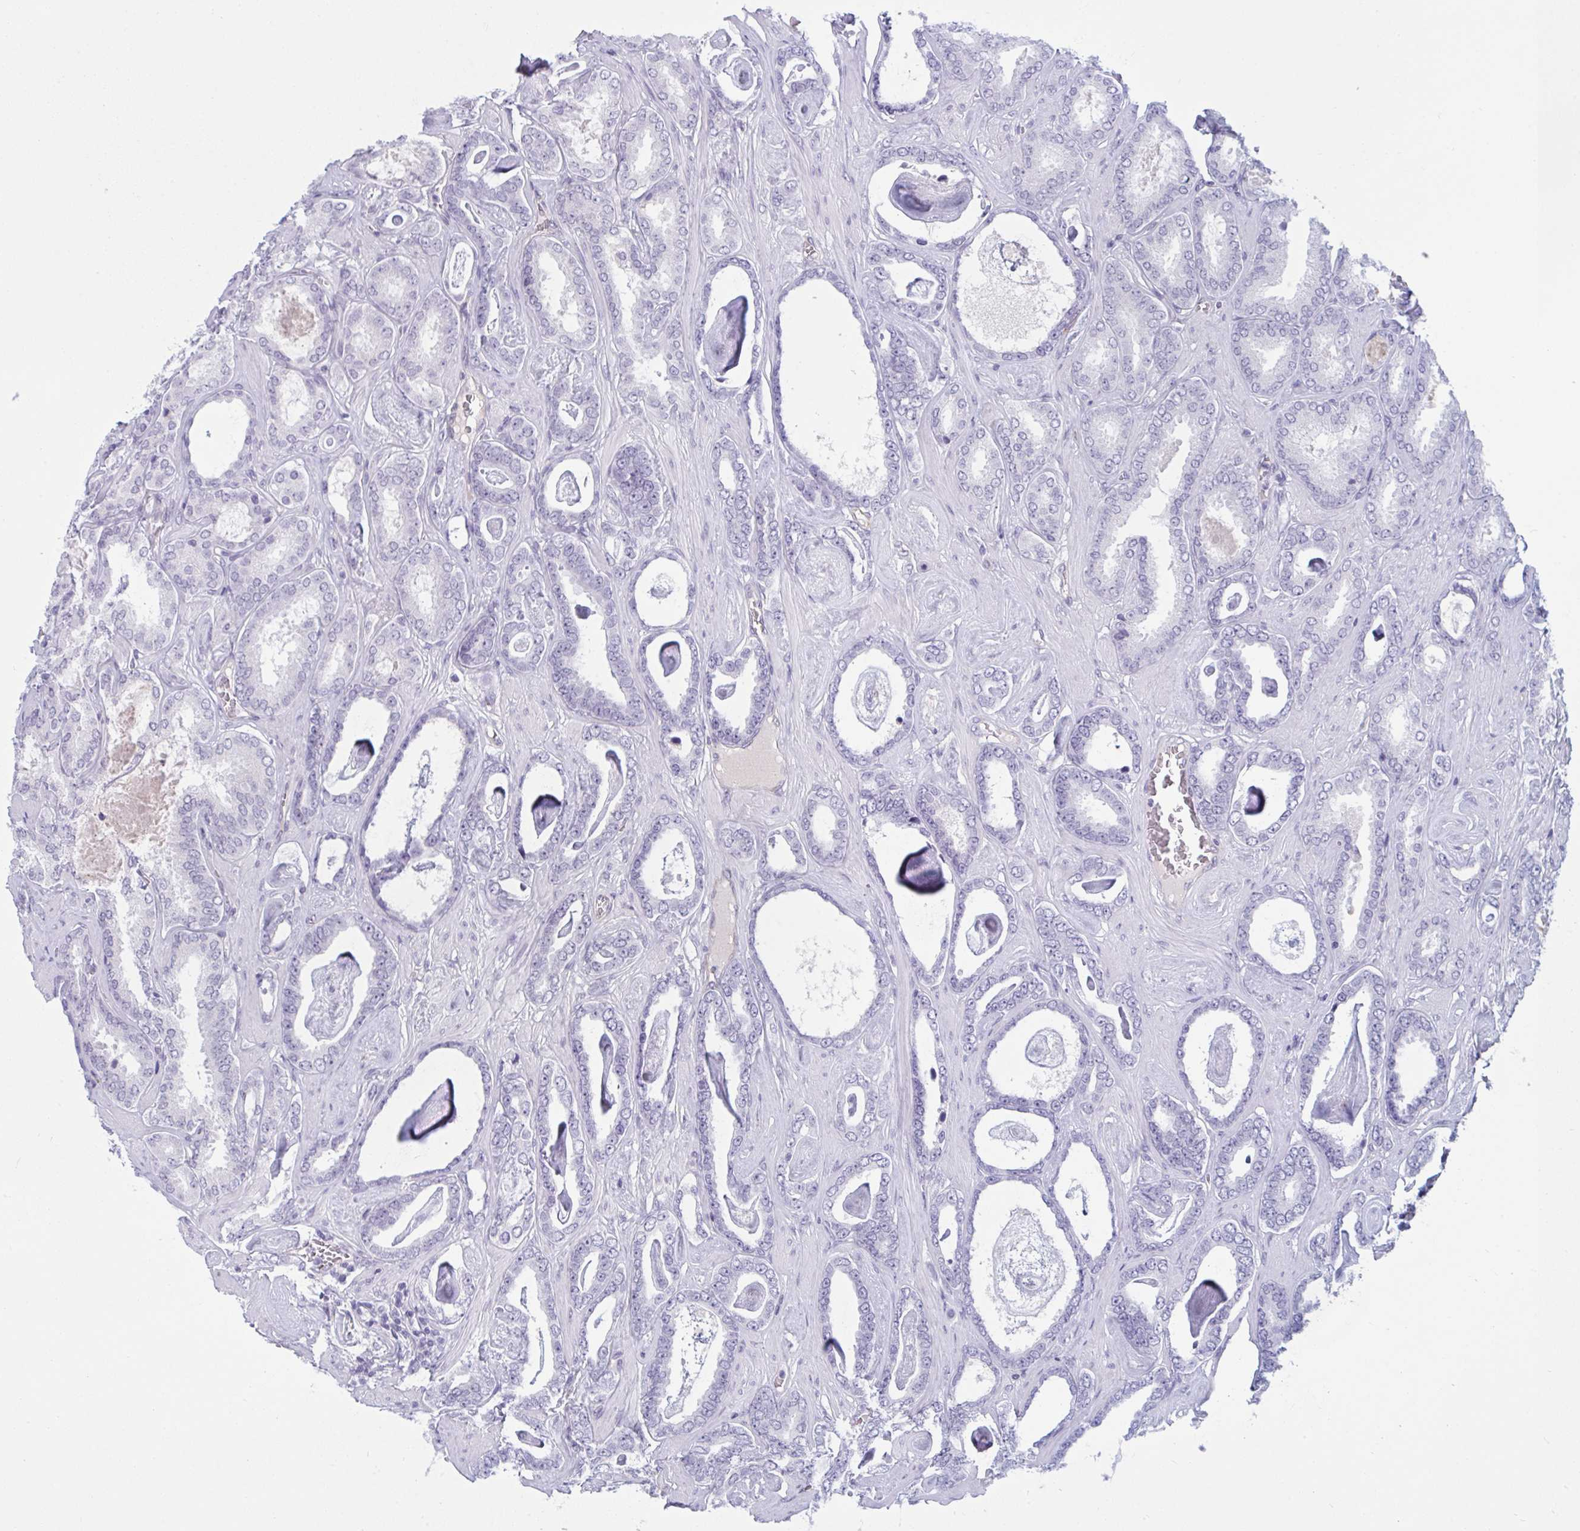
{"staining": {"intensity": "negative", "quantity": "none", "location": "none"}, "tissue": "prostate cancer", "cell_type": "Tumor cells", "image_type": "cancer", "snomed": [{"axis": "morphology", "description": "Adenocarcinoma, High grade"}, {"axis": "topography", "description": "Prostate"}], "caption": "This micrograph is of prostate high-grade adenocarcinoma stained with IHC to label a protein in brown with the nuclei are counter-stained blue. There is no positivity in tumor cells. (DAB immunohistochemistry (IHC) visualized using brightfield microscopy, high magnification).", "gene": "OR1L3", "patient": {"sex": "male", "age": 63}}